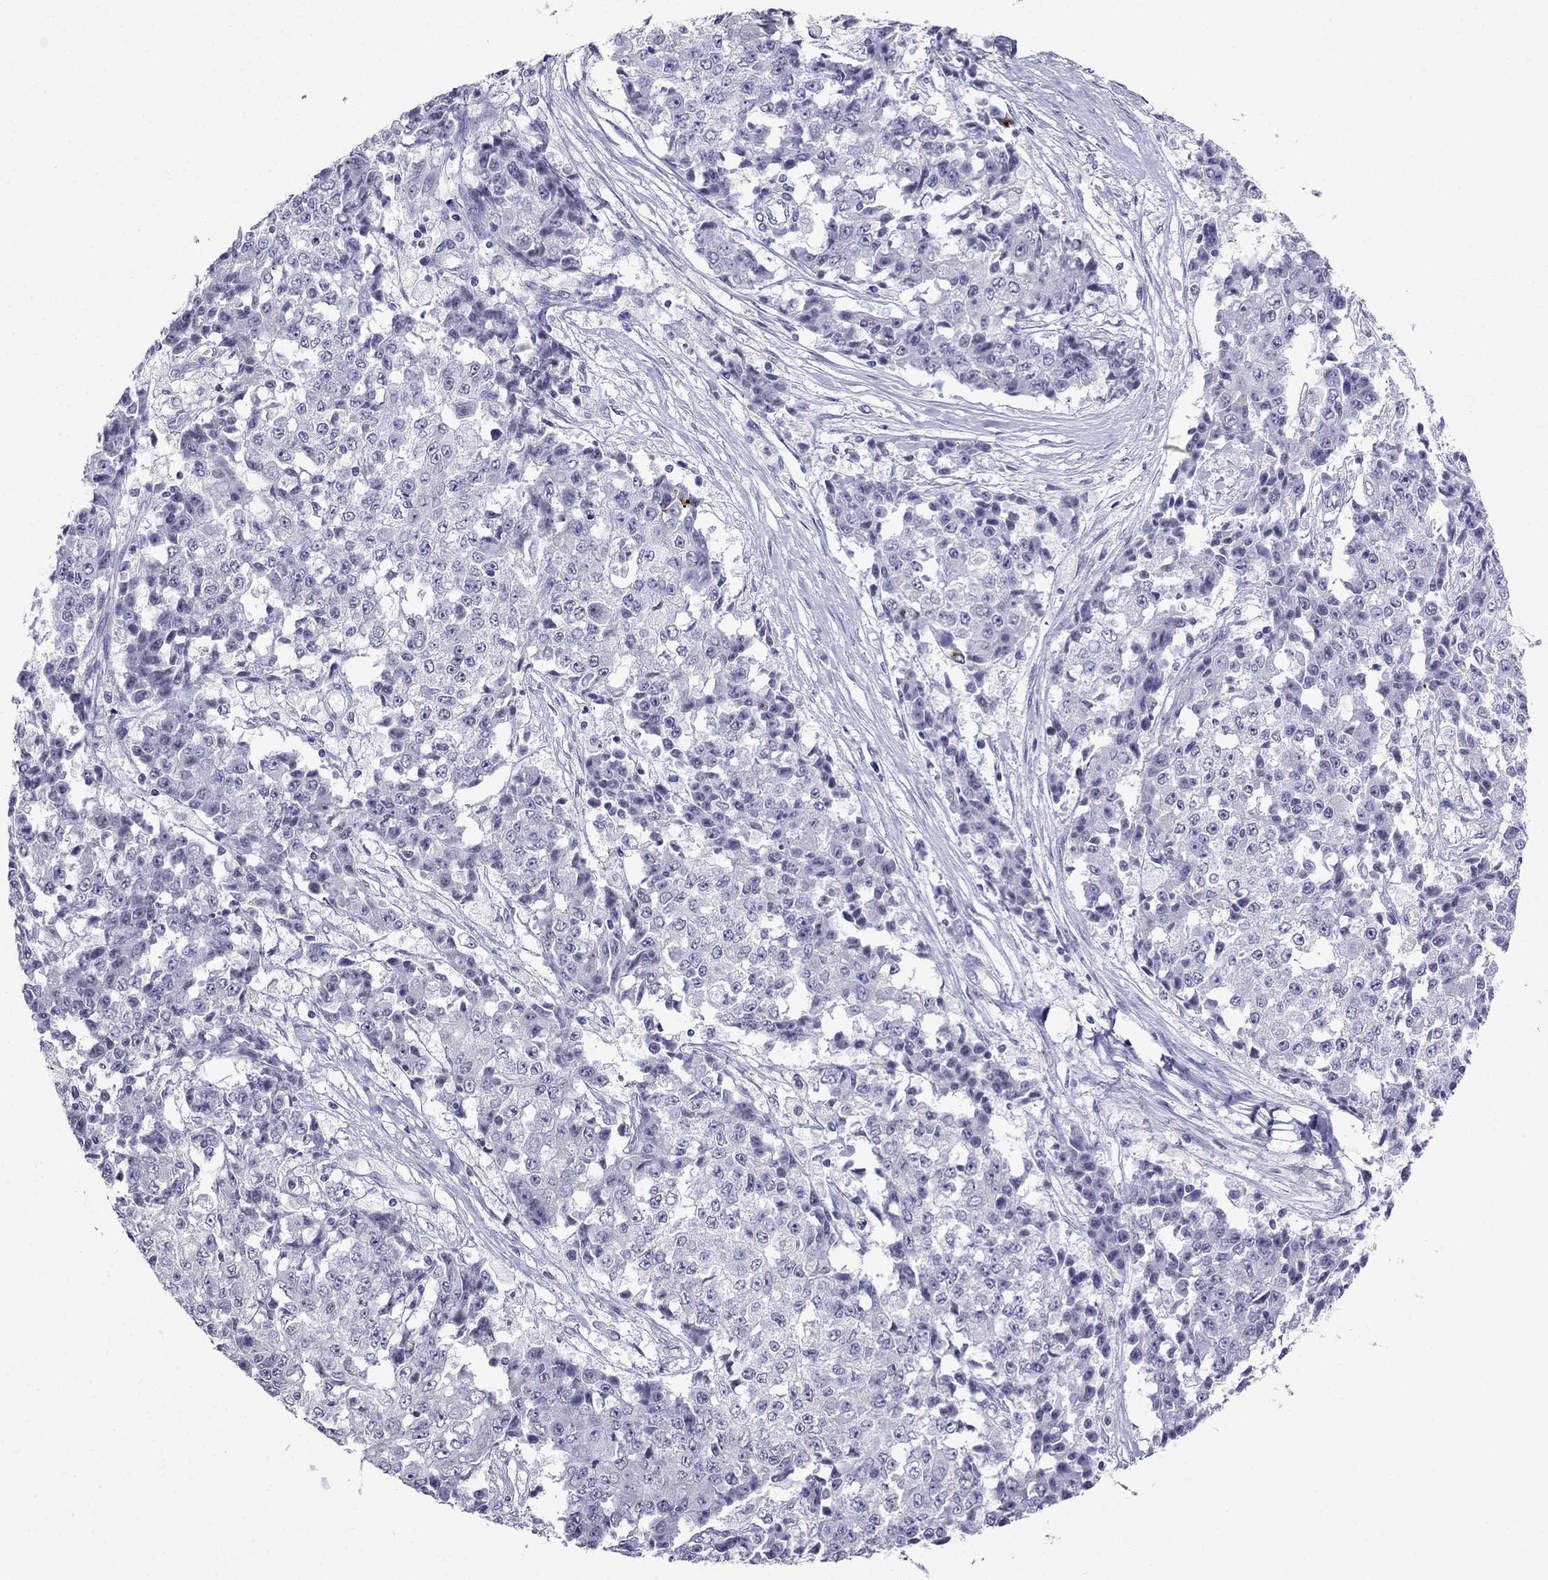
{"staining": {"intensity": "negative", "quantity": "none", "location": "none"}, "tissue": "ovarian cancer", "cell_type": "Tumor cells", "image_type": "cancer", "snomed": [{"axis": "morphology", "description": "Carcinoma, endometroid"}, {"axis": "topography", "description": "Ovary"}], "caption": "An image of ovarian endometroid carcinoma stained for a protein displays no brown staining in tumor cells.", "gene": "MGP", "patient": {"sex": "female", "age": 42}}